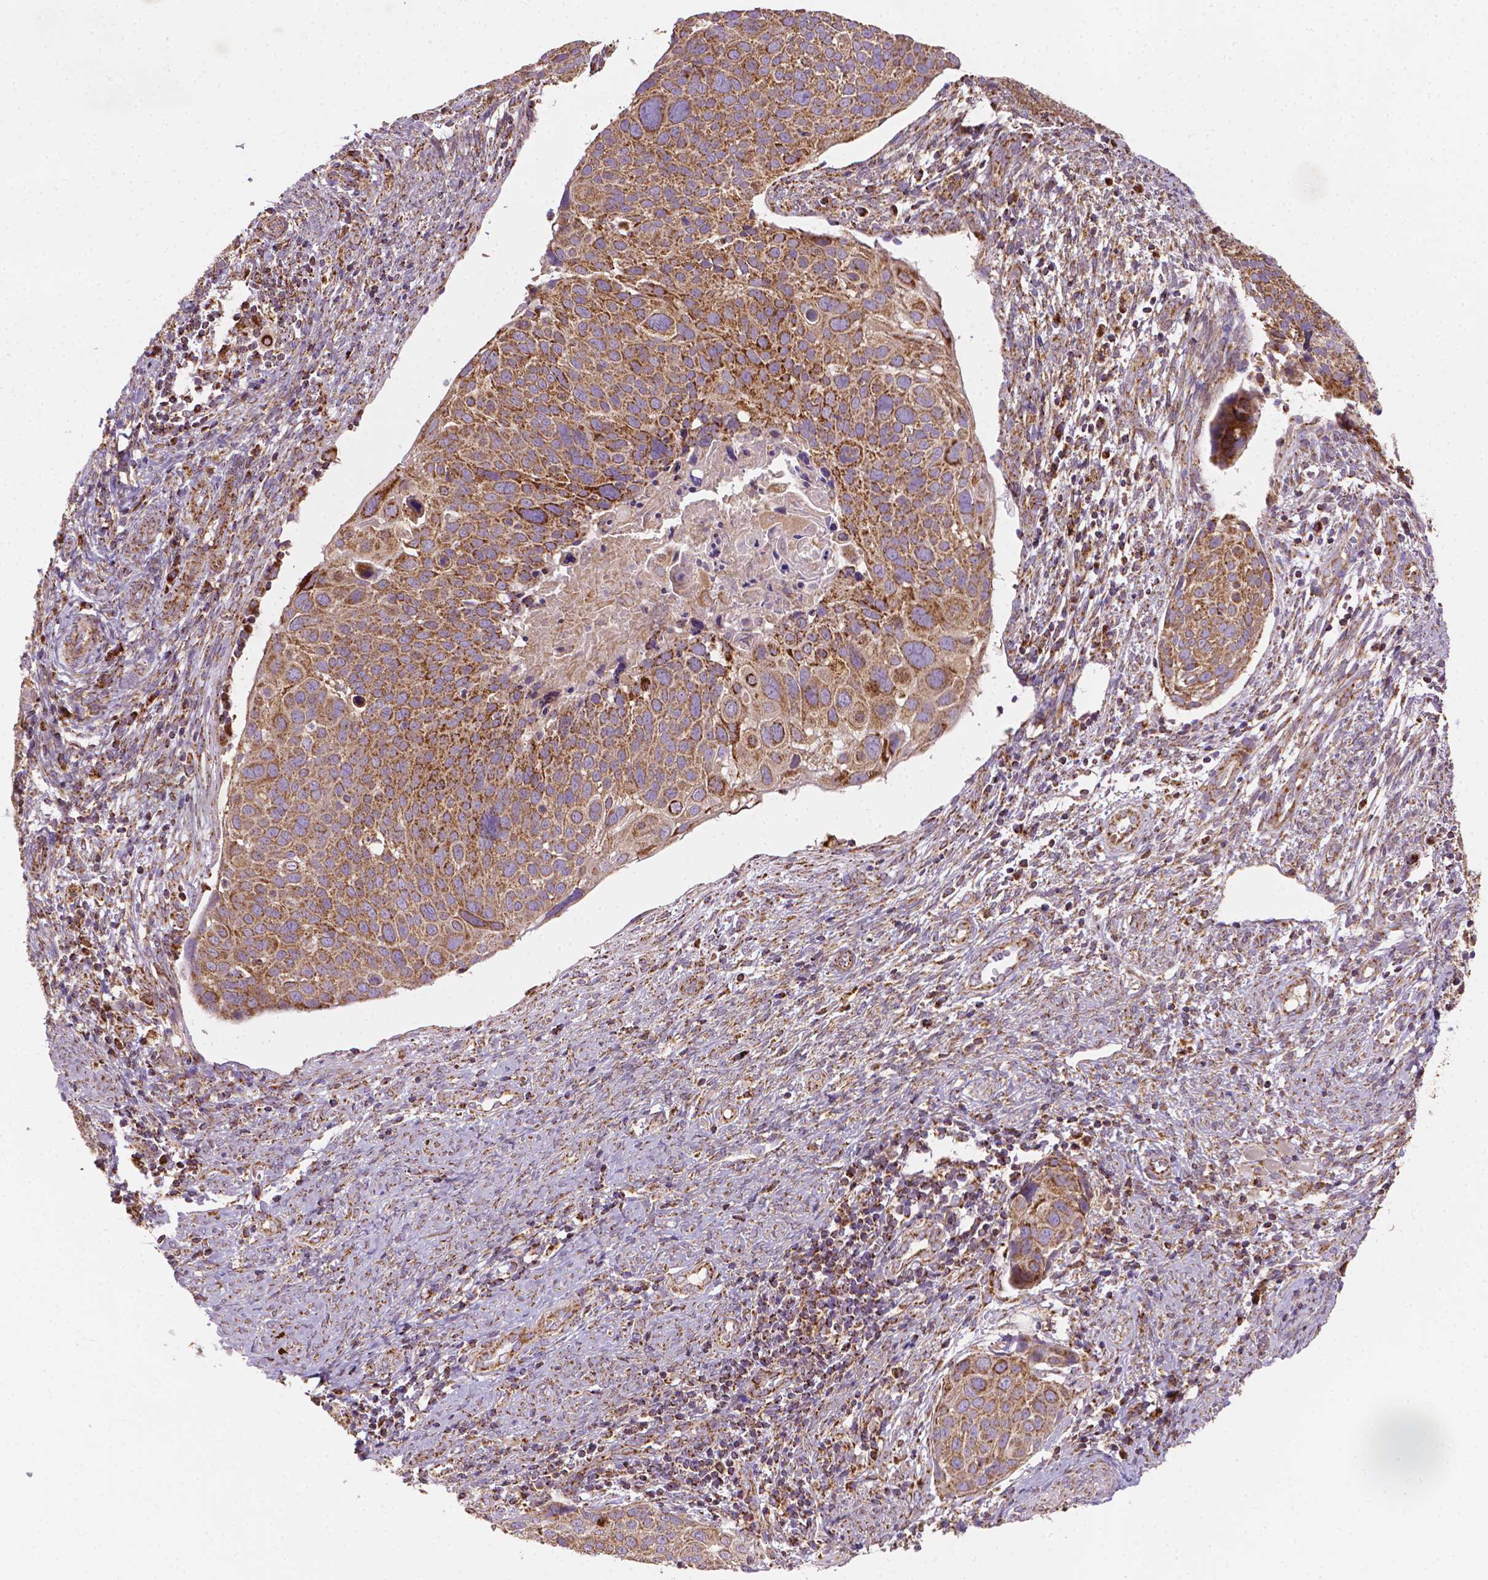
{"staining": {"intensity": "moderate", "quantity": ">75%", "location": "cytoplasmic/membranous"}, "tissue": "cervical cancer", "cell_type": "Tumor cells", "image_type": "cancer", "snomed": [{"axis": "morphology", "description": "Squamous cell carcinoma, NOS"}, {"axis": "topography", "description": "Cervix"}], "caption": "Protein staining reveals moderate cytoplasmic/membranous positivity in about >75% of tumor cells in cervical cancer.", "gene": "ILVBL", "patient": {"sex": "female", "age": 39}}